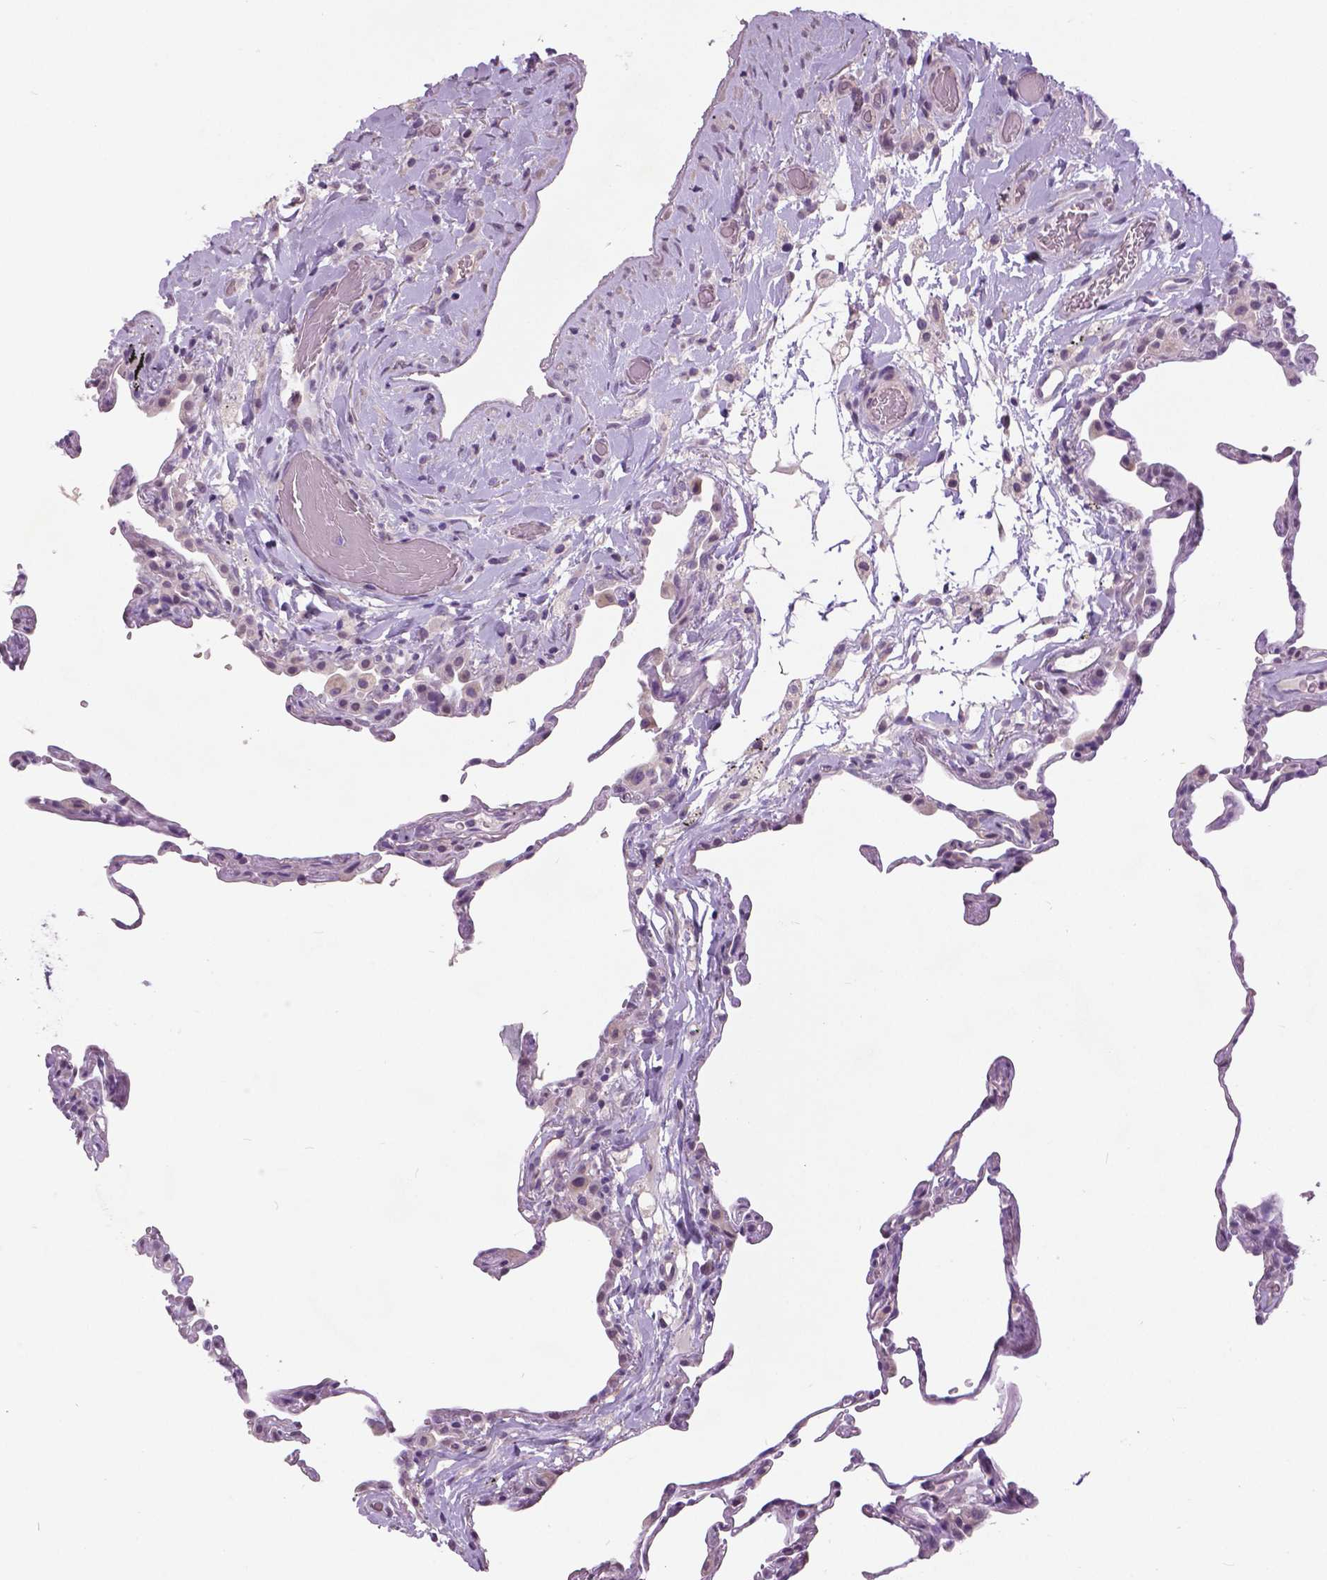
{"staining": {"intensity": "negative", "quantity": "none", "location": "none"}, "tissue": "lung", "cell_type": "Alveolar cells", "image_type": "normal", "snomed": [{"axis": "morphology", "description": "Normal tissue, NOS"}, {"axis": "topography", "description": "Lung"}], "caption": "Photomicrograph shows no significant protein expression in alveolar cells of normal lung. (IHC, brightfield microscopy, high magnification).", "gene": "FOXA1", "patient": {"sex": "female", "age": 57}}